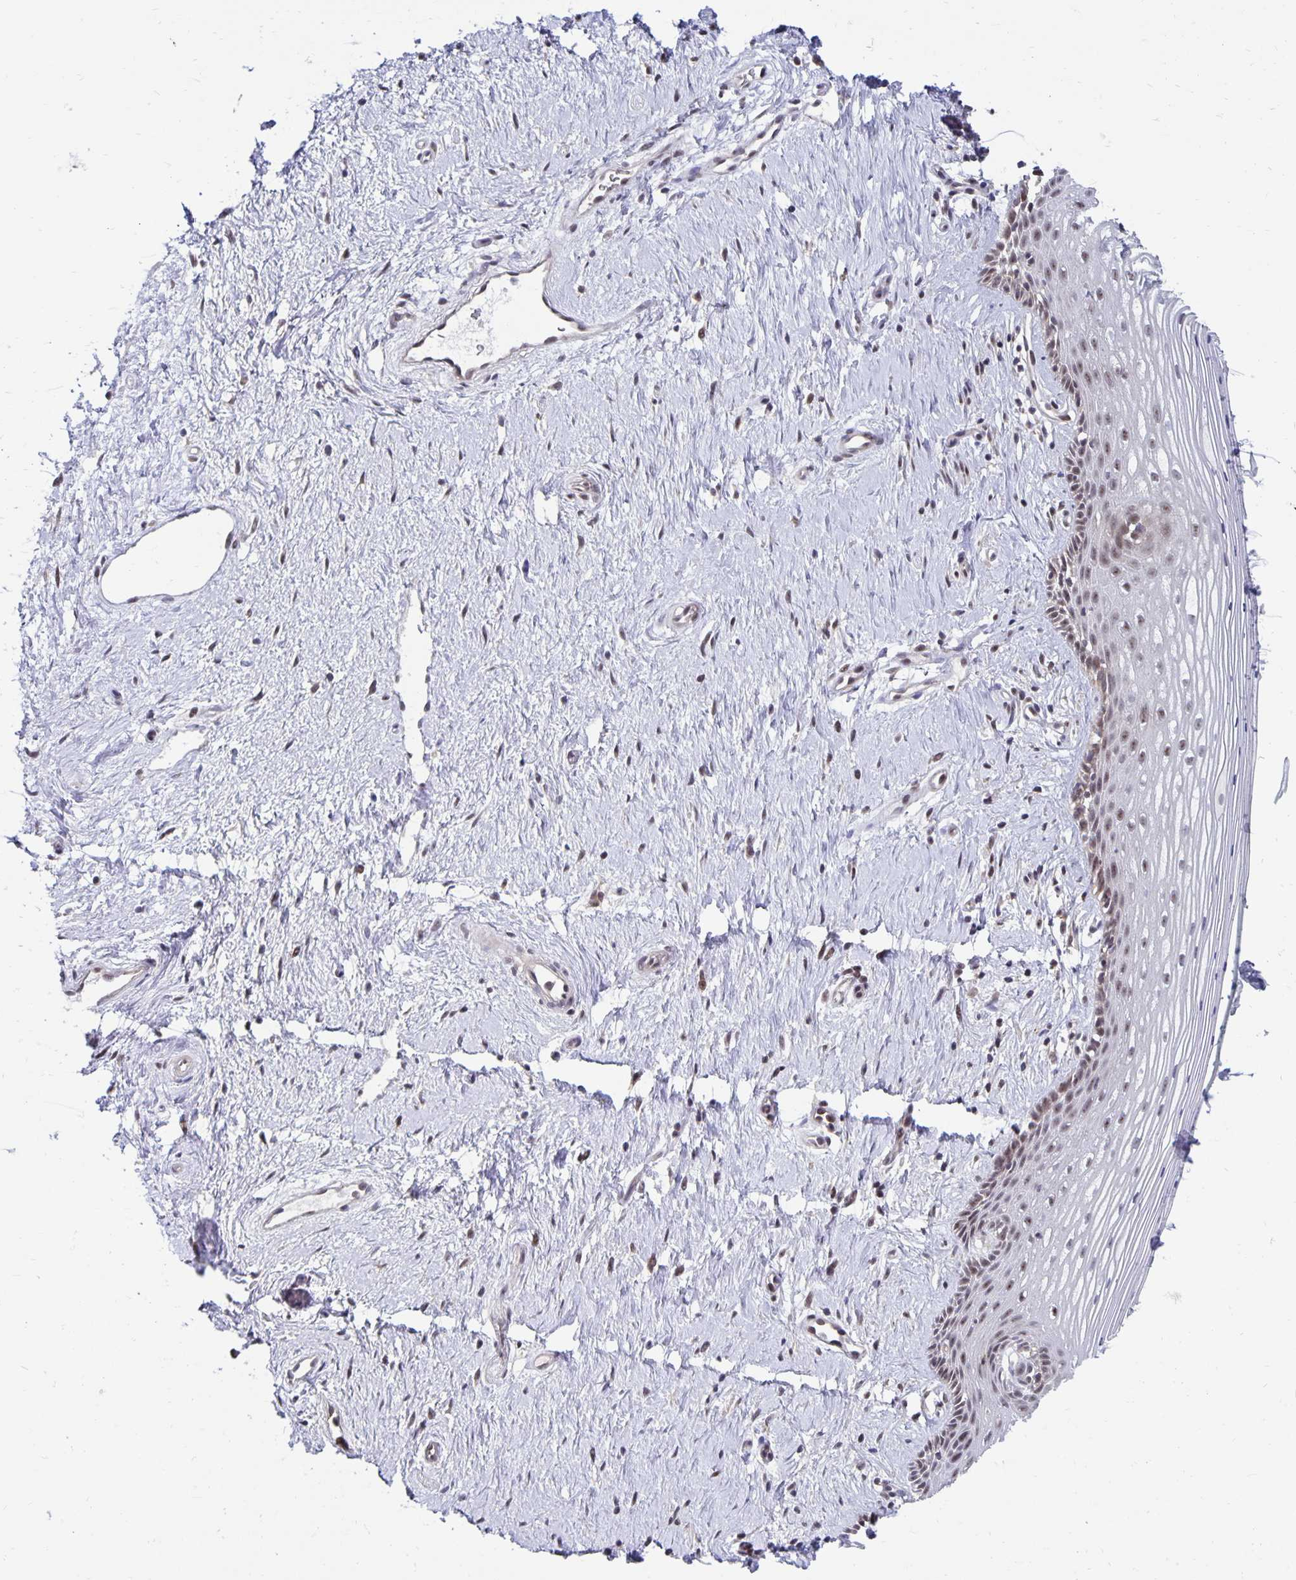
{"staining": {"intensity": "weak", "quantity": "25%-75%", "location": "nuclear"}, "tissue": "vagina", "cell_type": "Squamous epithelial cells", "image_type": "normal", "snomed": [{"axis": "morphology", "description": "Normal tissue, NOS"}, {"axis": "topography", "description": "Vagina"}], "caption": "Vagina stained with IHC displays weak nuclear expression in about 25%-75% of squamous epithelial cells. (brown staining indicates protein expression, while blue staining denotes nuclei).", "gene": "EXOC6B", "patient": {"sex": "female", "age": 42}}